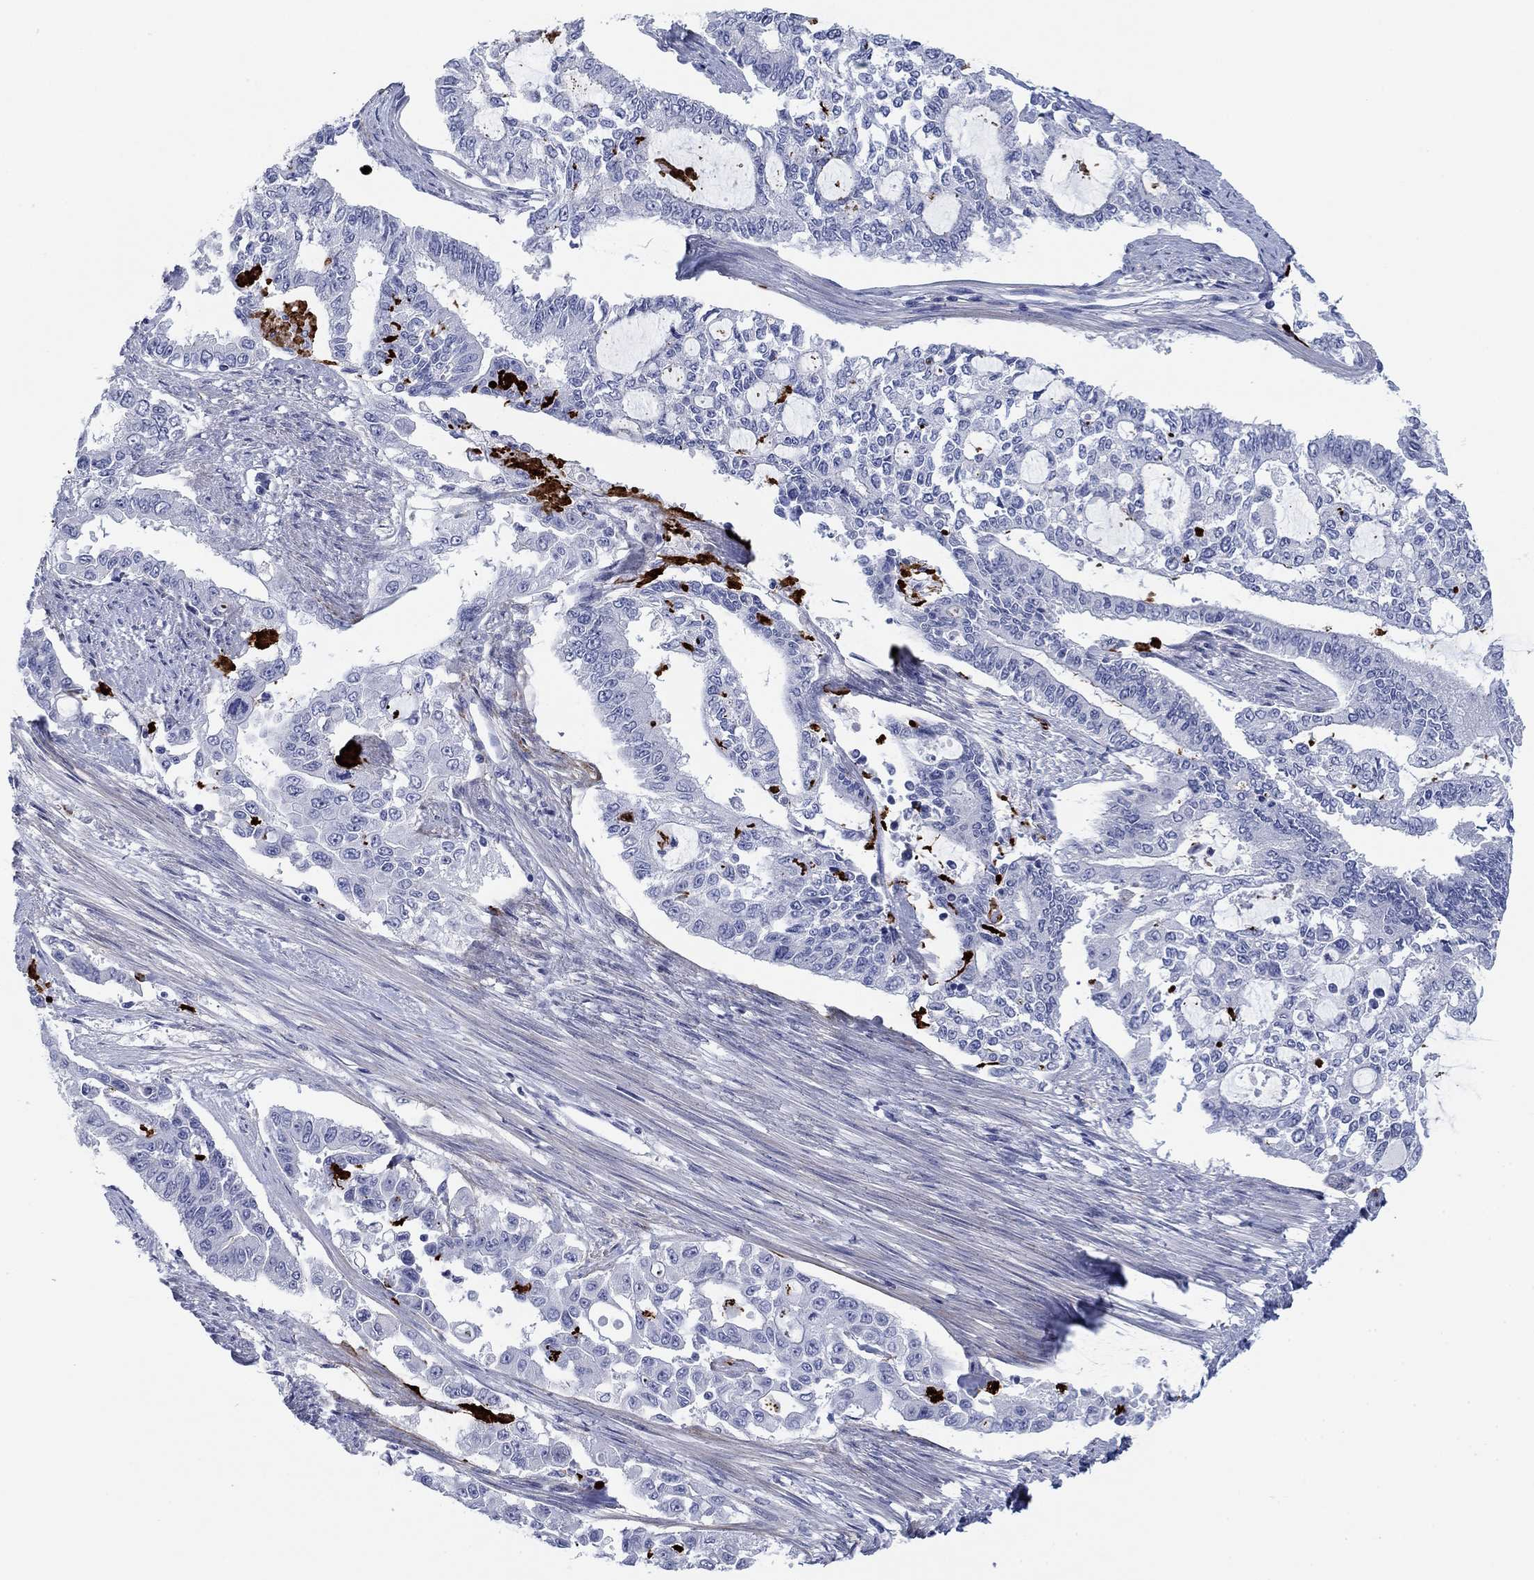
{"staining": {"intensity": "negative", "quantity": "none", "location": "none"}, "tissue": "endometrial cancer", "cell_type": "Tumor cells", "image_type": "cancer", "snomed": [{"axis": "morphology", "description": "Adenocarcinoma, NOS"}, {"axis": "topography", "description": "Uterus"}], "caption": "Immunohistochemistry (IHC) of endometrial cancer (adenocarcinoma) demonstrates no staining in tumor cells. (DAB immunohistochemistry with hematoxylin counter stain).", "gene": "PDYN", "patient": {"sex": "female", "age": 59}}